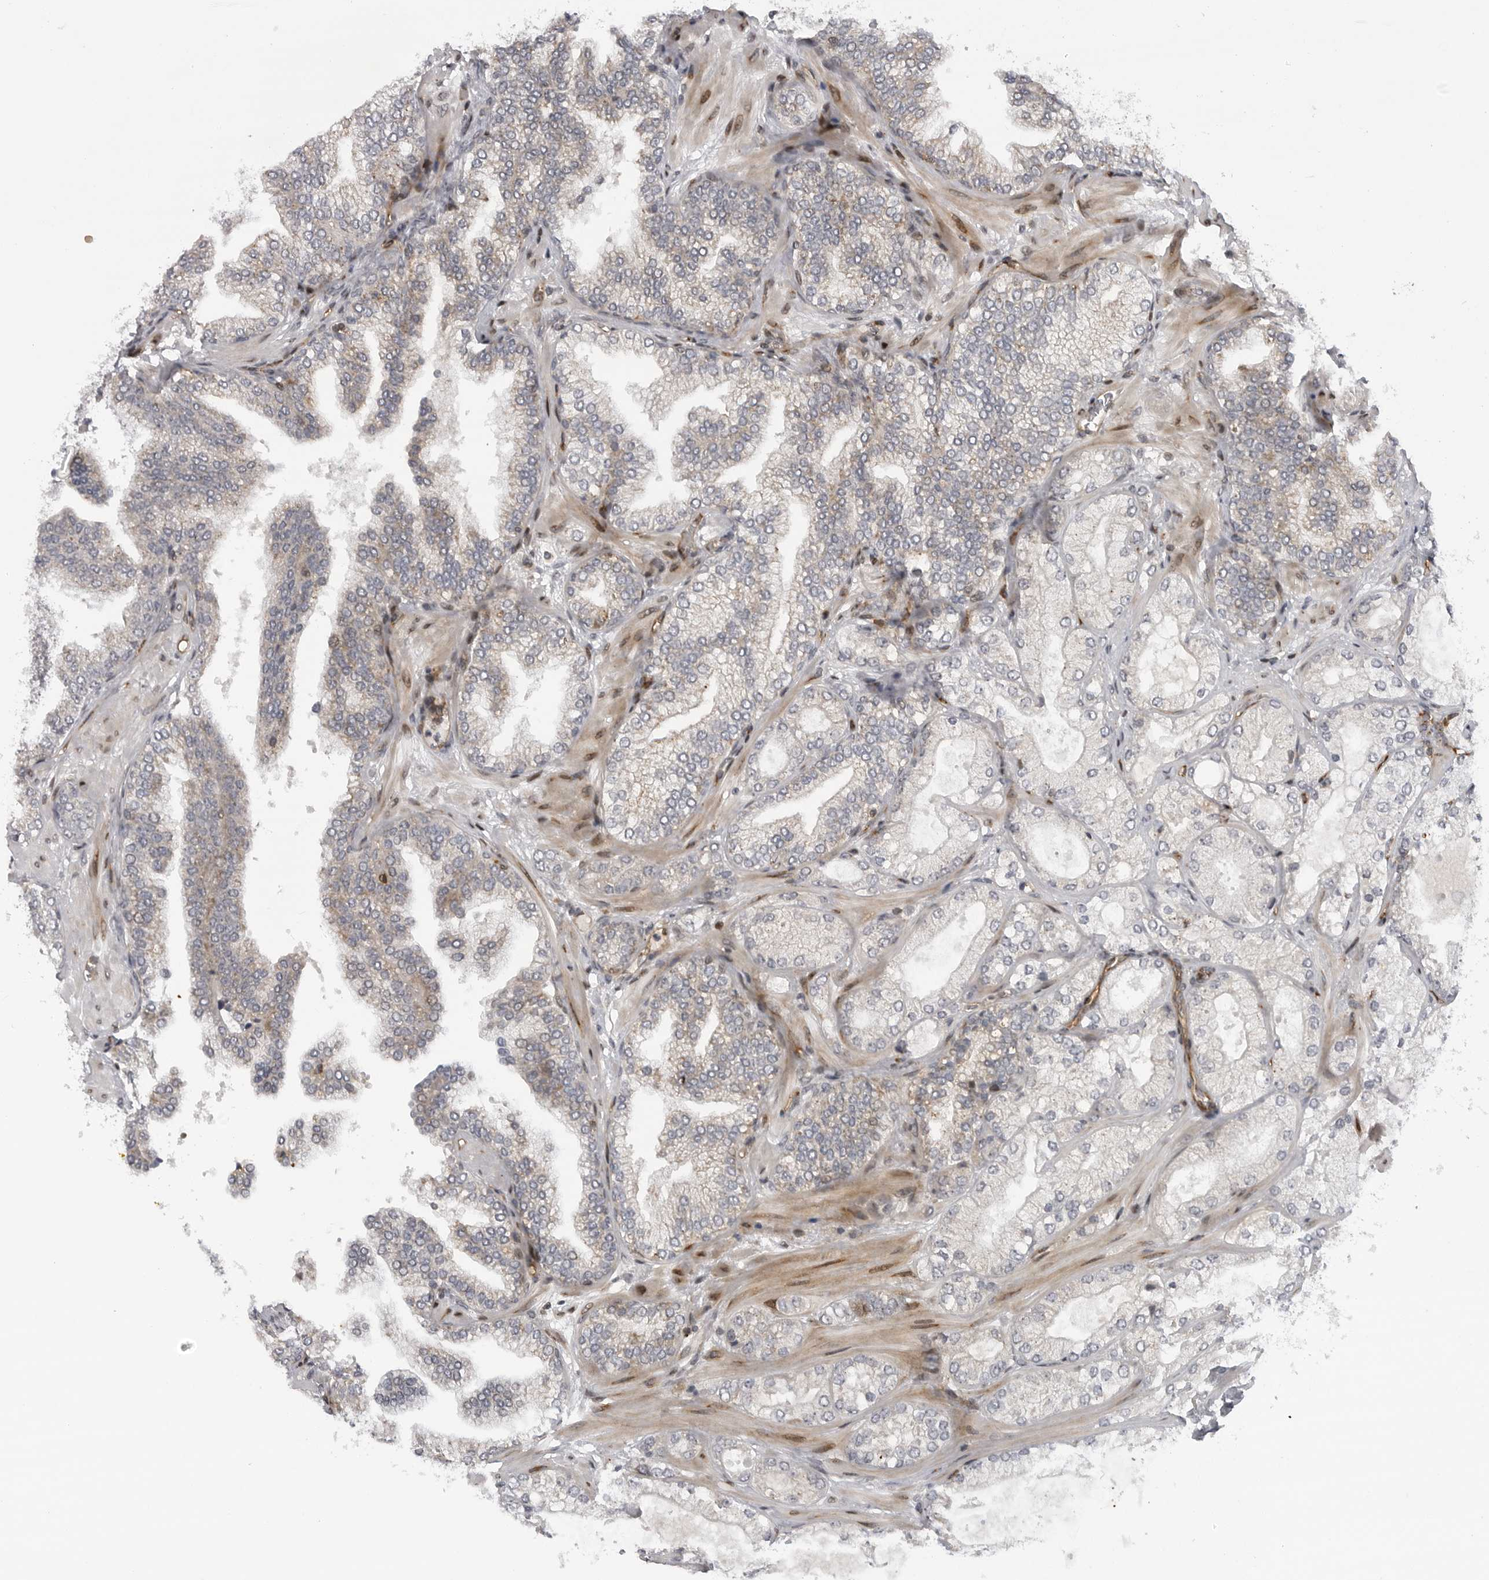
{"staining": {"intensity": "negative", "quantity": "none", "location": "none"}, "tissue": "prostate cancer", "cell_type": "Tumor cells", "image_type": "cancer", "snomed": [{"axis": "morphology", "description": "Adenocarcinoma, High grade"}, {"axis": "topography", "description": "Prostate"}], "caption": "Prostate adenocarcinoma (high-grade) was stained to show a protein in brown. There is no significant positivity in tumor cells. Brightfield microscopy of IHC stained with DAB (3,3'-diaminobenzidine) (brown) and hematoxylin (blue), captured at high magnification.", "gene": "ABL1", "patient": {"sex": "male", "age": 58}}